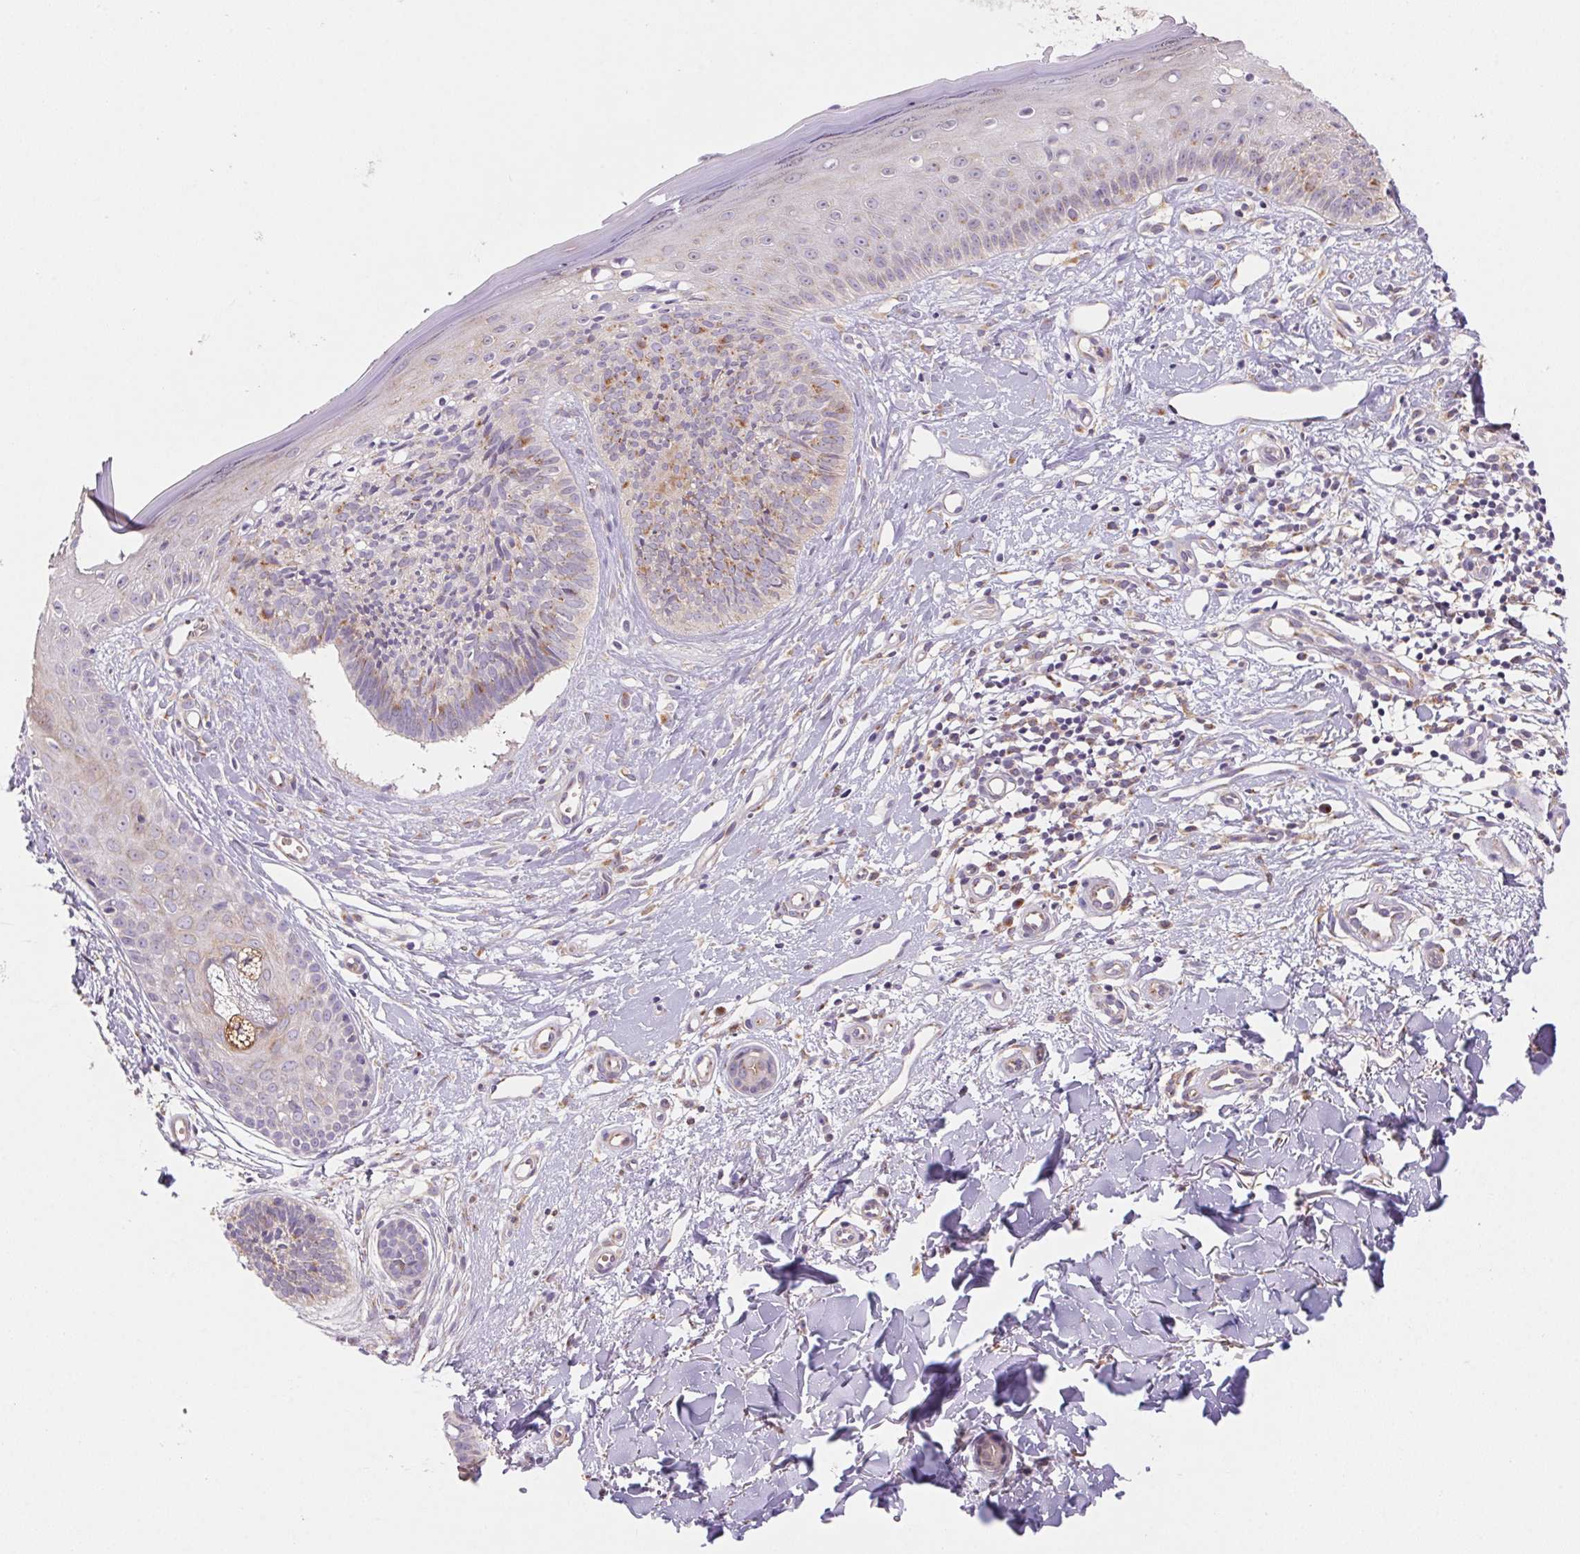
{"staining": {"intensity": "weak", "quantity": "<25%", "location": "cytoplasmic/membranous"}, "tissue": "skin cancer", "cell_type": "Tumor cells", "image_type": "cancer", "snomed": [{"axis": "morphology", "description": "Basal cell carcinoma"}, {"axis": "topography", "description": "Skin"}], "caption": "Immunohistochemical staining of human skin cancer (basal cell carcinoma) demonstrates no significant positivity in tumor cells.", "gene": "RAB1A", "patient": {"sex": "male", "age": 51}}